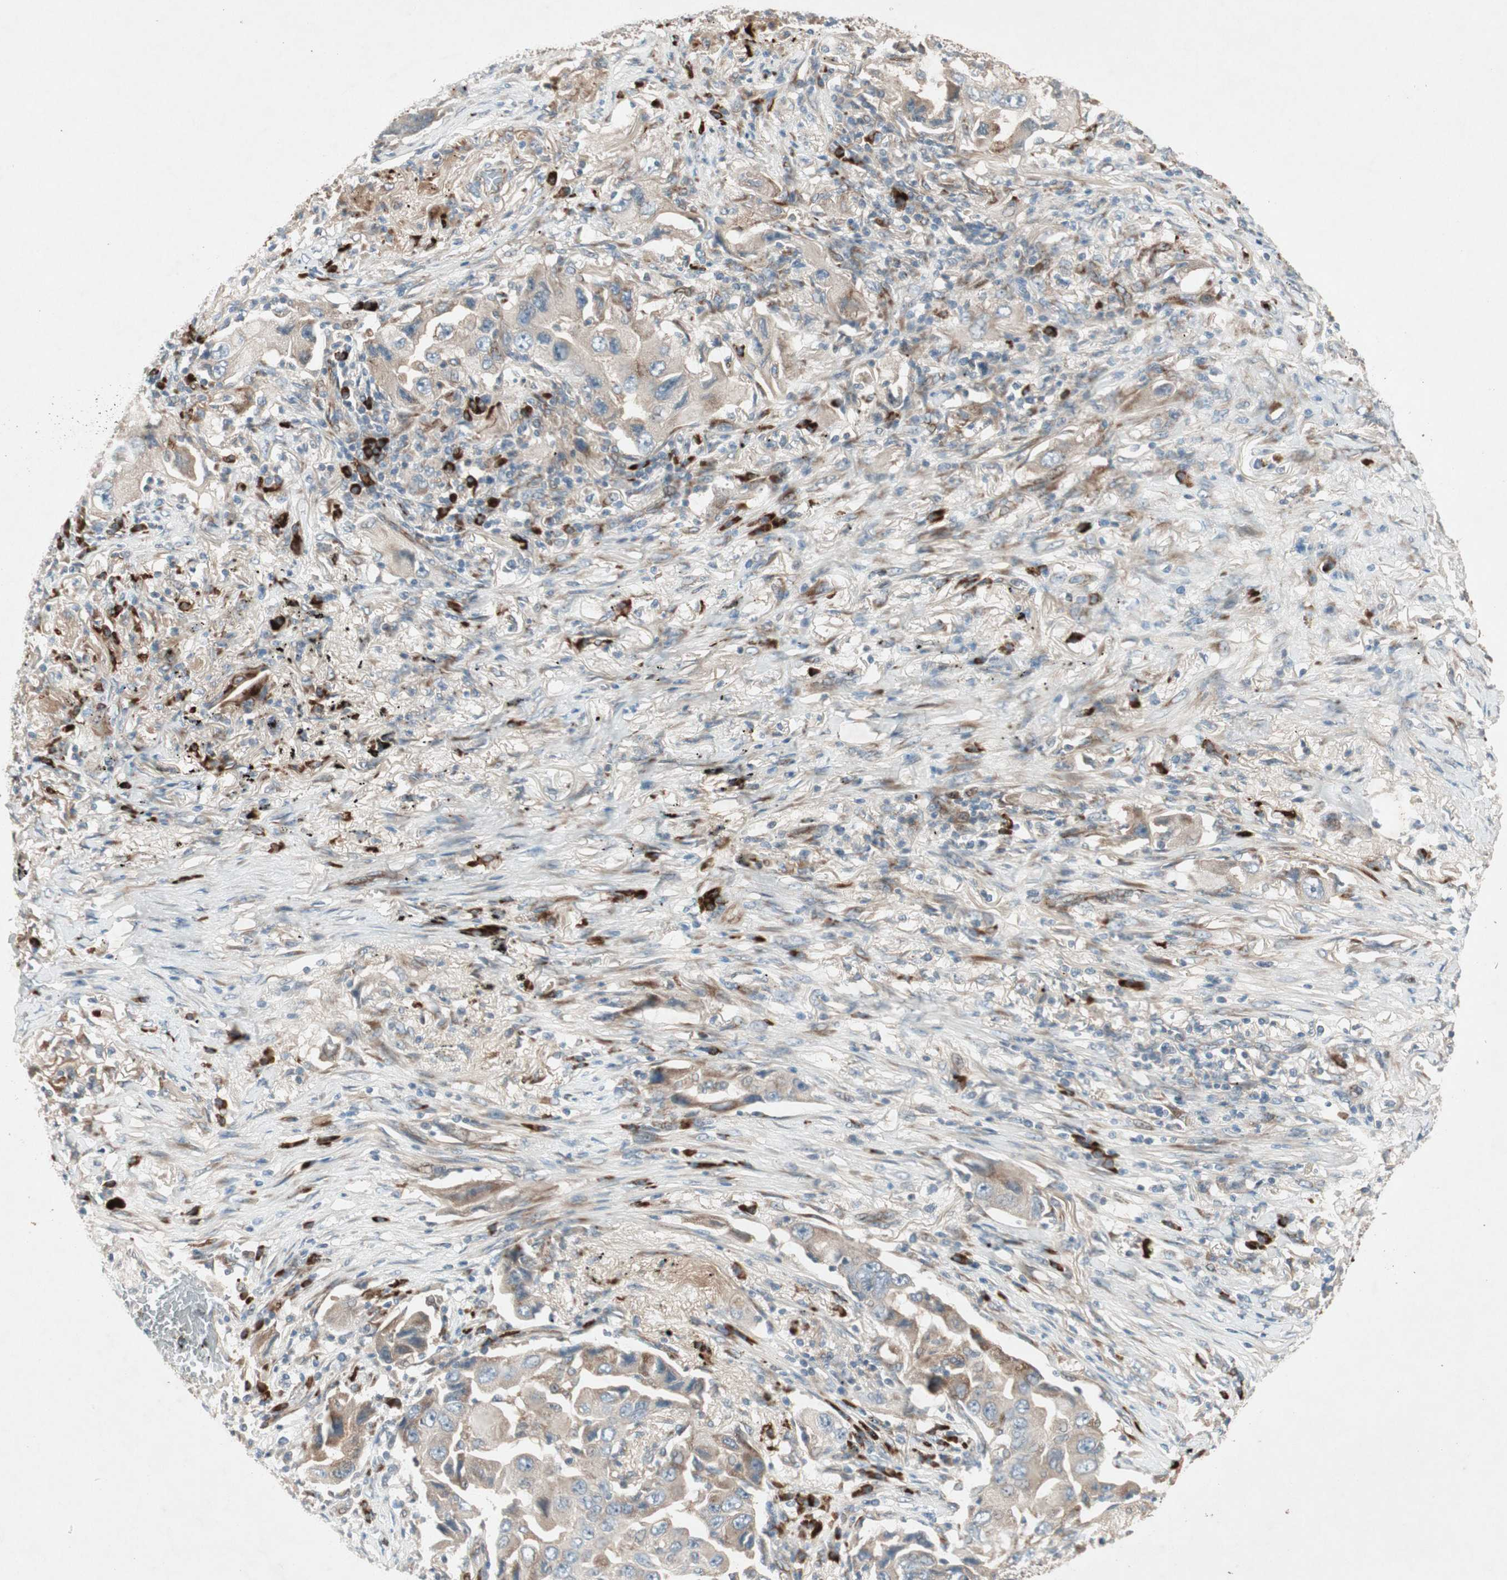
{"staining": {"intensity": "moderate", "quantity": "25%-75%", "location": "cytoplasmic/membranous"}, "tissue": "lung cancer", "cell_type": "Tumor cells", "image_type": "cancer", "snomed": [{"axis": "morphology", "description": "Adenocarcinoma, NOS"}, {"axis": "topography", "description": "Lung"}], "caption": "Protein staining of lung cancer tissue displays moderate cytoplasmic/membranous staining in about 25%-75% of tumor cells. Nuclei are stained in blue.", "gene": "APOO", "patient": {"sex": "female", "age": 65}}